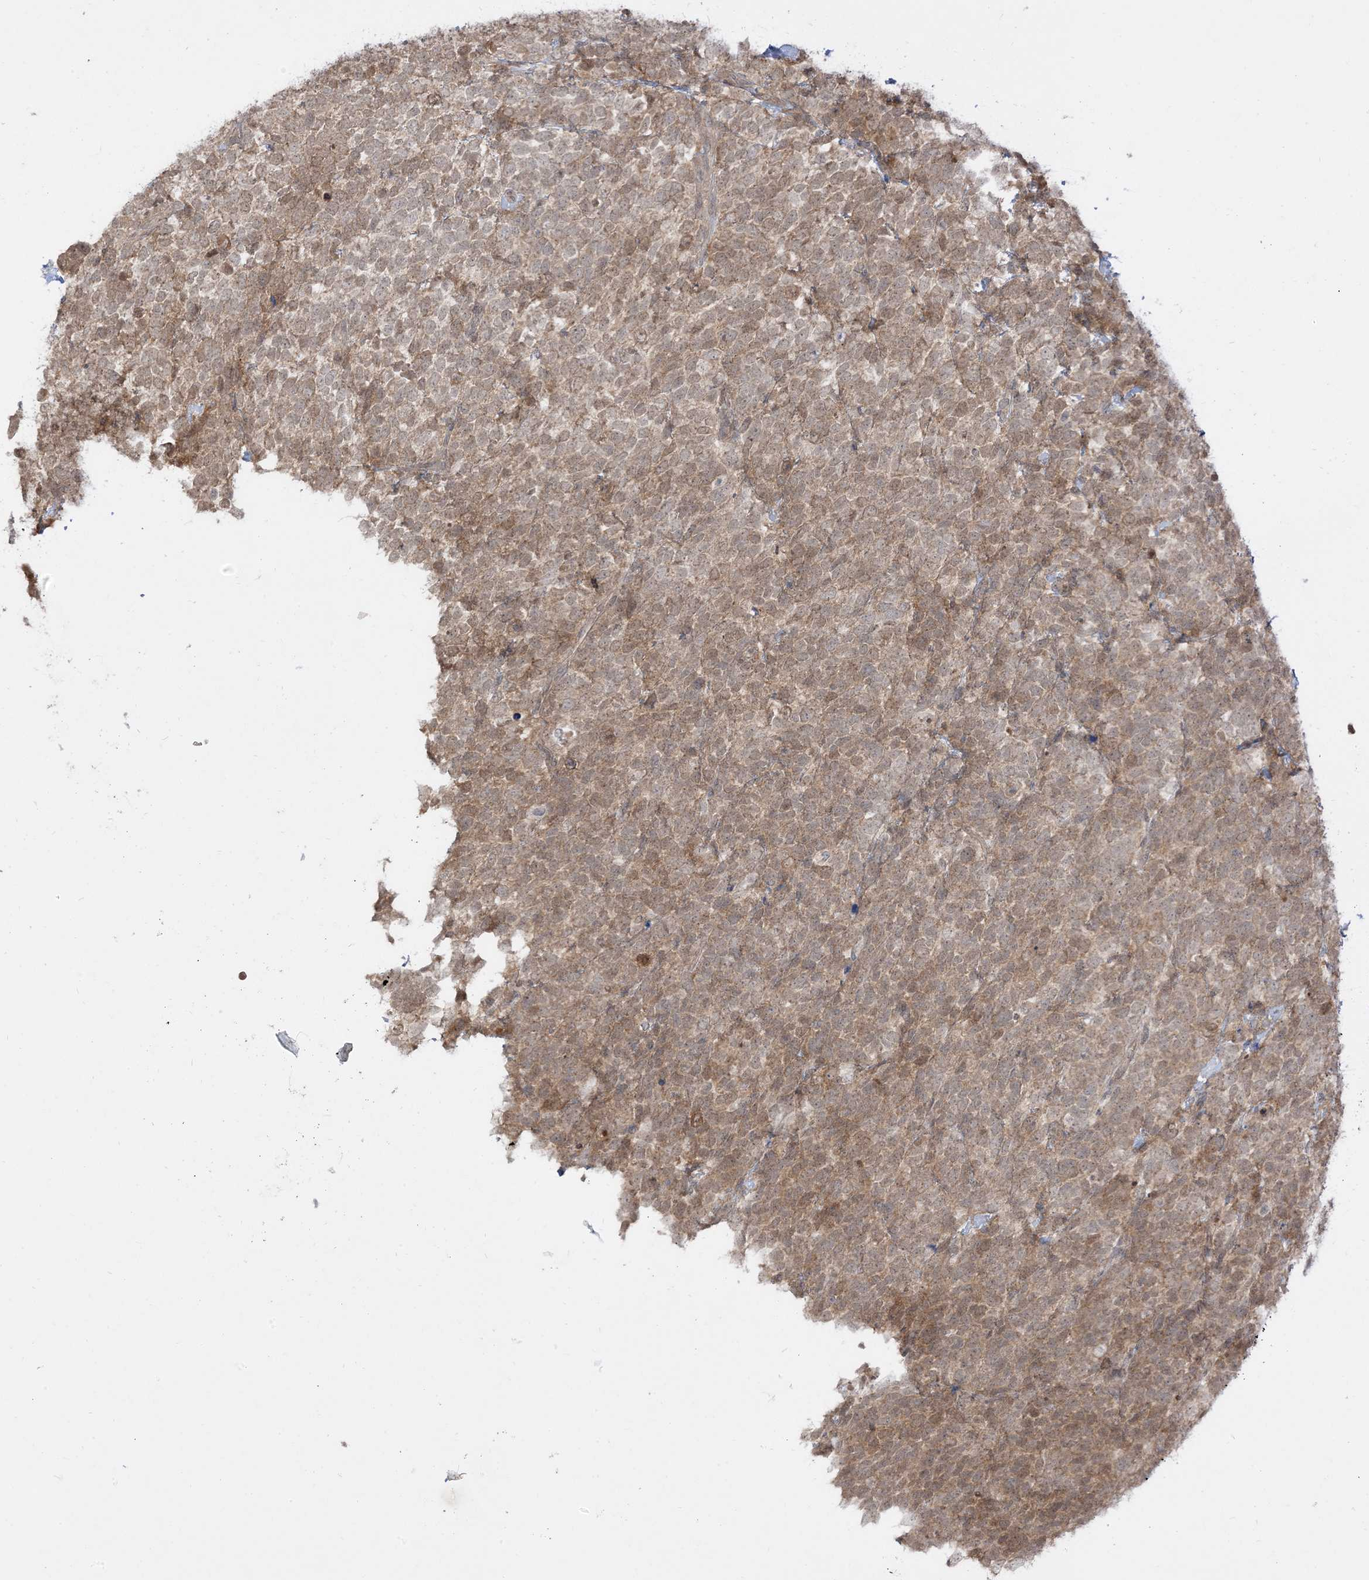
{"staining": {"intensity": "weak", "quantity": "25%-75%", "location": "cytoplasmic/membranous,nuclear"}, "tissue": "urothelial cancer", "cell_type": "Tumor cells", "image_type": "cancer", "snomed": [{"axis": "morphology", "description": "Urothelial carcinoma, High grade"}, {"axis": "topography", "description": "Urinary bladder"}], "caption": "Human high-grade urothelial carcinoma stained with a protein marker exhibits weak staining in tumor cells.", "gene": "TBCC", "patient": {"sex": "female", "age": 80}}